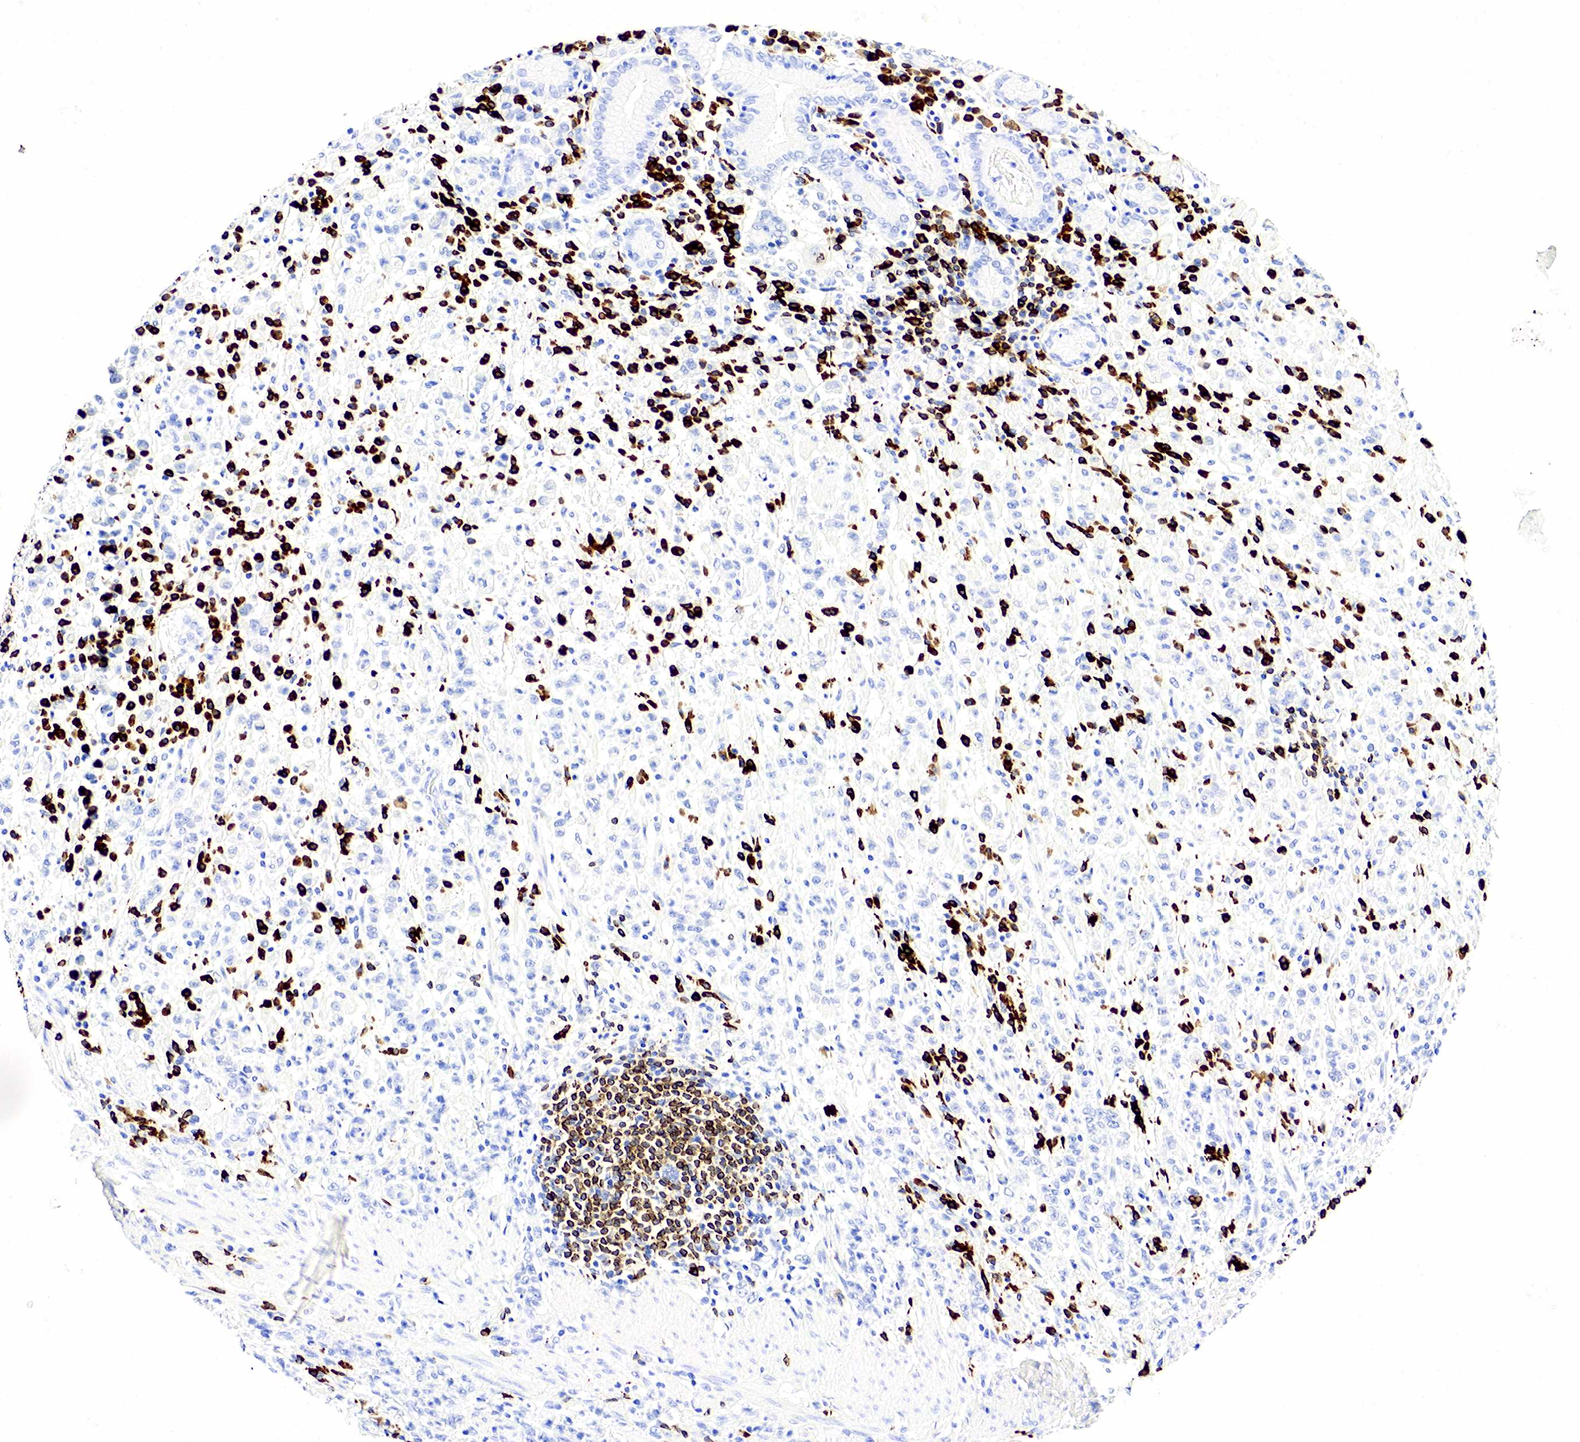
{"staining": {"intensity": "negative", "quantity": "none", "location": "none"}, "tissue": "stomach cancer", "cell_type": "Tumor cells", "image_type": "cancer", "snomed": [{"axis": "morphology", "description": "Adenocarcinoma, NOS"}, {"axis": "topography", "description": "Stomach, lower"}], "caption": "Immunohistochemistry micrograph of adenocarcinoma (stomach) stained for a protein (brown), which reveals no staining in tumor cells.", "gene": "CD79A", "patient": {"sex": "male", "age": 88}}